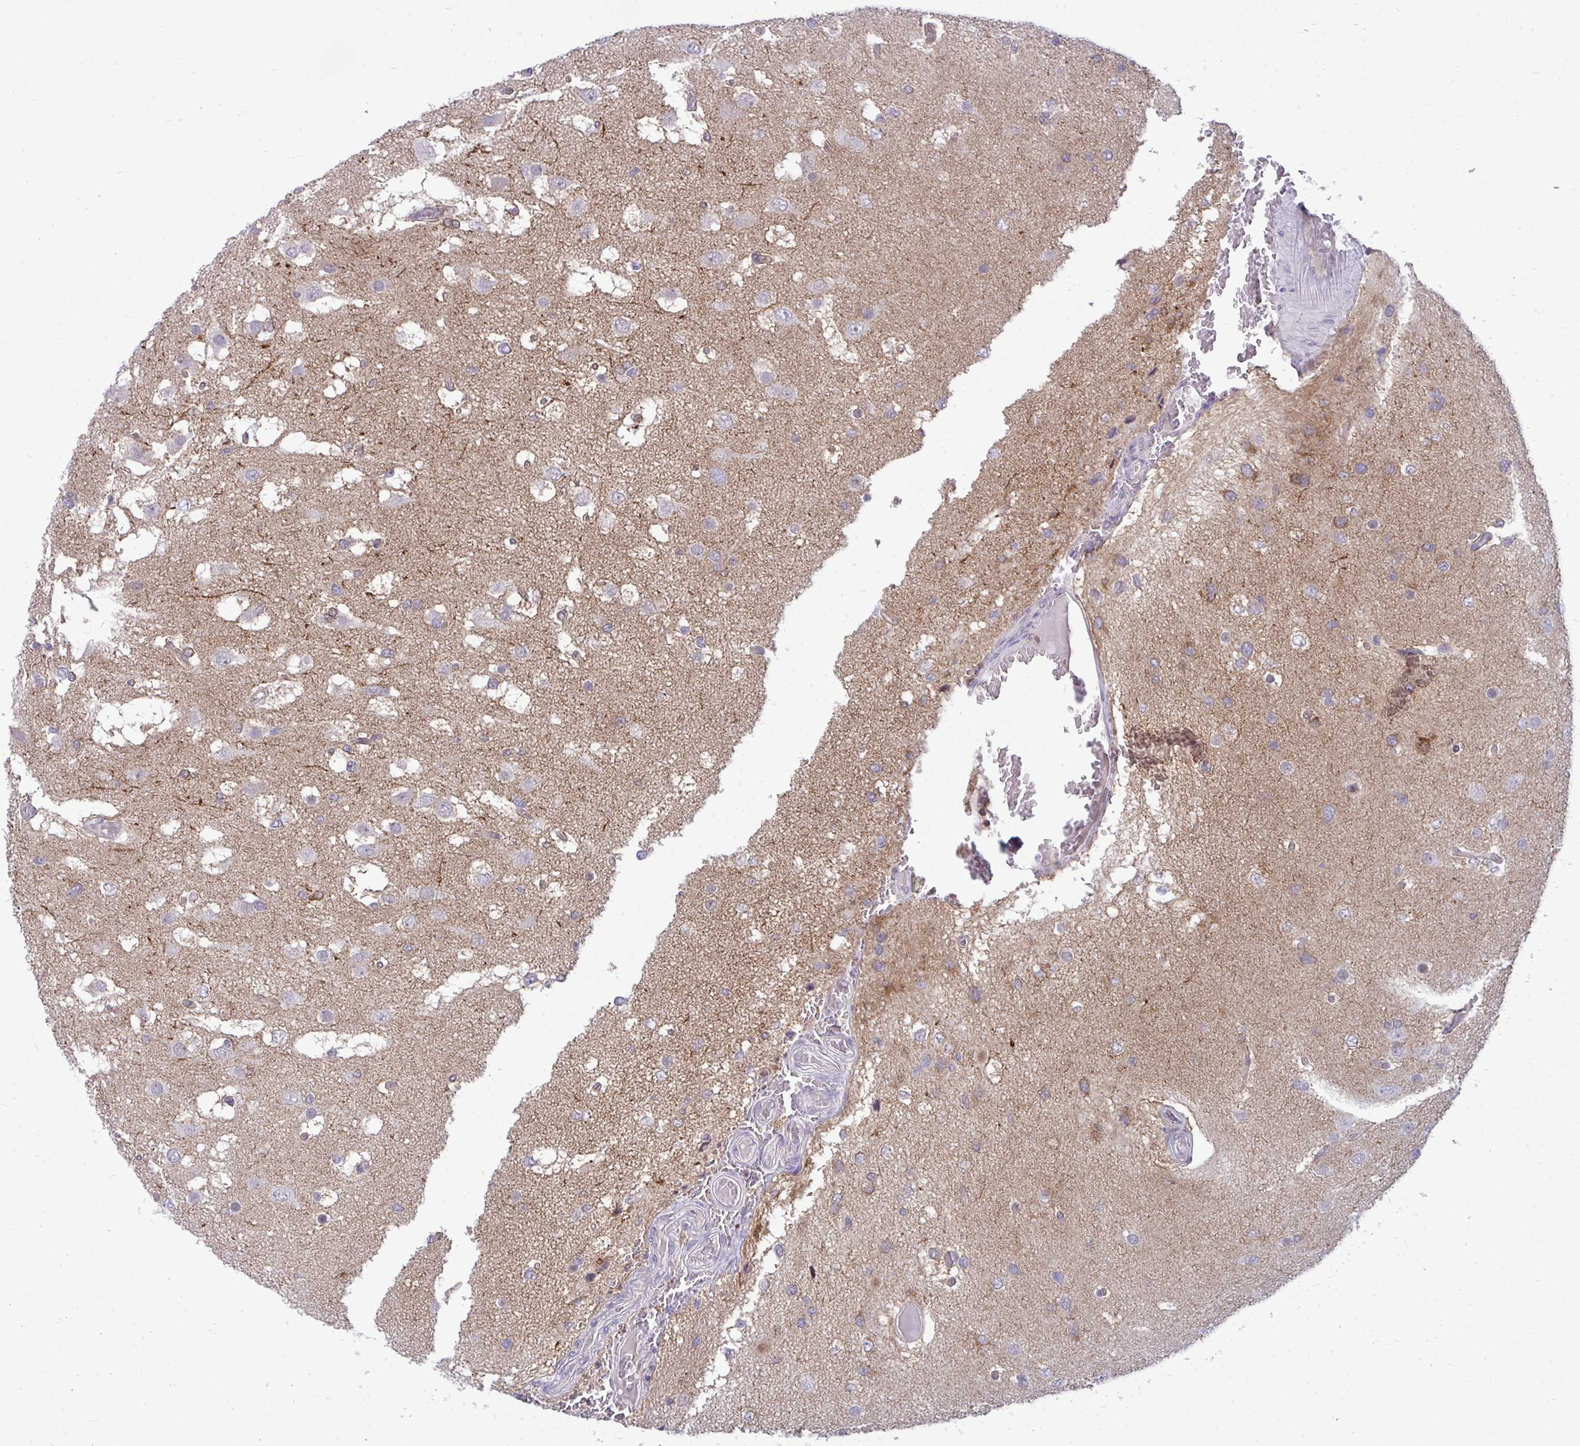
{"staining": {"intensity": "negative", "quantity": "none", "location": "none"}, "tissue": "glioma", "cell_type": "Tumor cells", "image_type": "cancer", "snomed": [{"axis": "morphology", "description": "Glioma, malignant, High grade"}, {"axis": "topography", "description": "Brain"}], "caption": "High magnification brightfield microscopy of glioma stained with DAB (3,3'-diaminobenzidine) (brown) and counterstained with hematoxylin (blue): tumor cells show no significant positivity. (DAB (3,3'-diaminobenzidine) immunohistochemistry (IHC) with hematoxylin counter stain).", "gene": "ACSL5", "patient": {"sex": "male", "age": 53}}